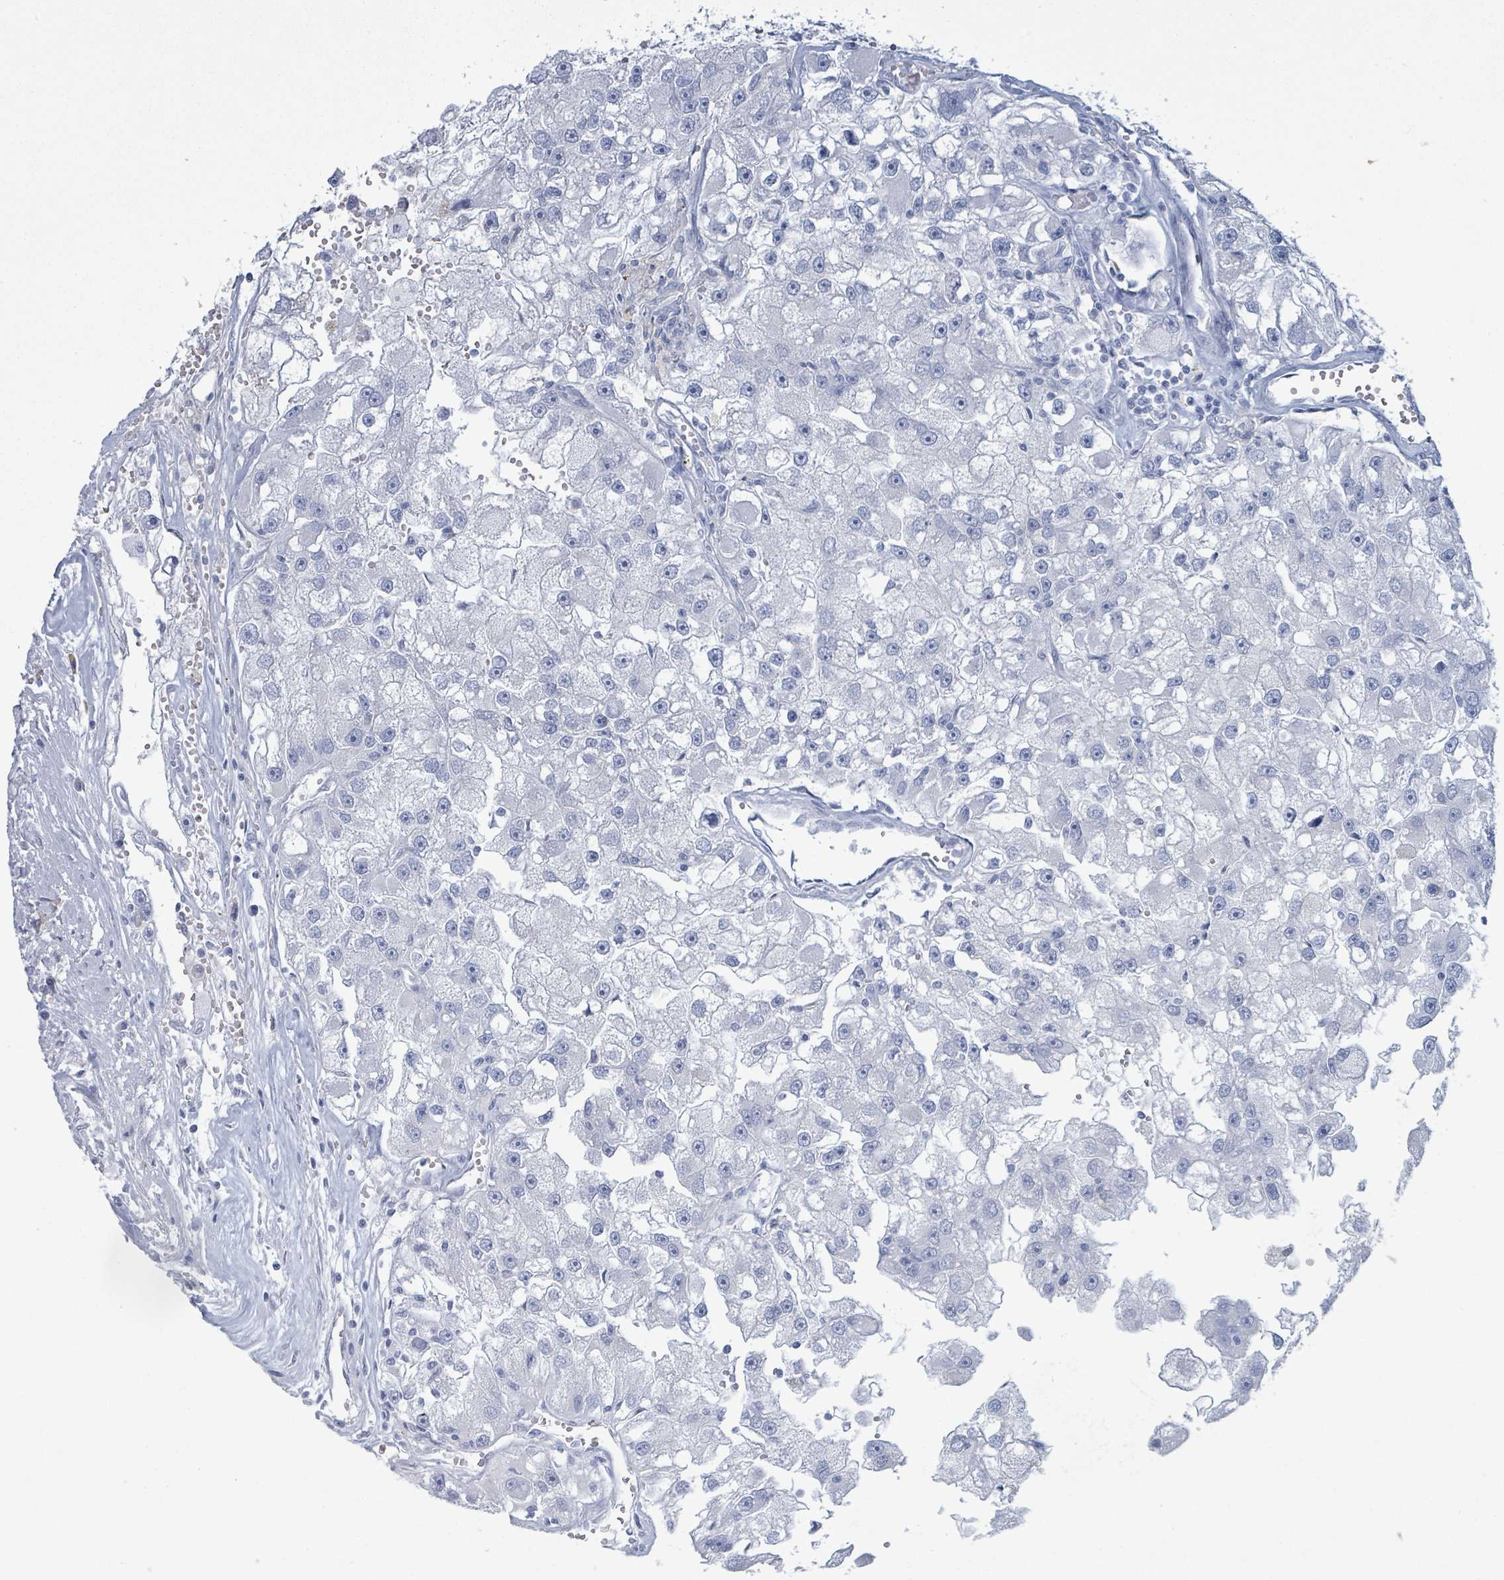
{"staining": {"intensity": "negative", "quantity": "none", "location": "none"}, "tissue": "renal cancer", "cell_type": "Tumor cells", "image_type": "cancer", "snomed": [{"axis": "morphology", "description": "Adenocarcinoma, NOS"}, {"axis": "topography", "description": "Kidney"}], "caption": "The photomicrograph demonstrates no staining of tumor cells in renal adenocarcinoma.", "gene": "PGA3", "patient": {"sex": "male", "age": 63}}